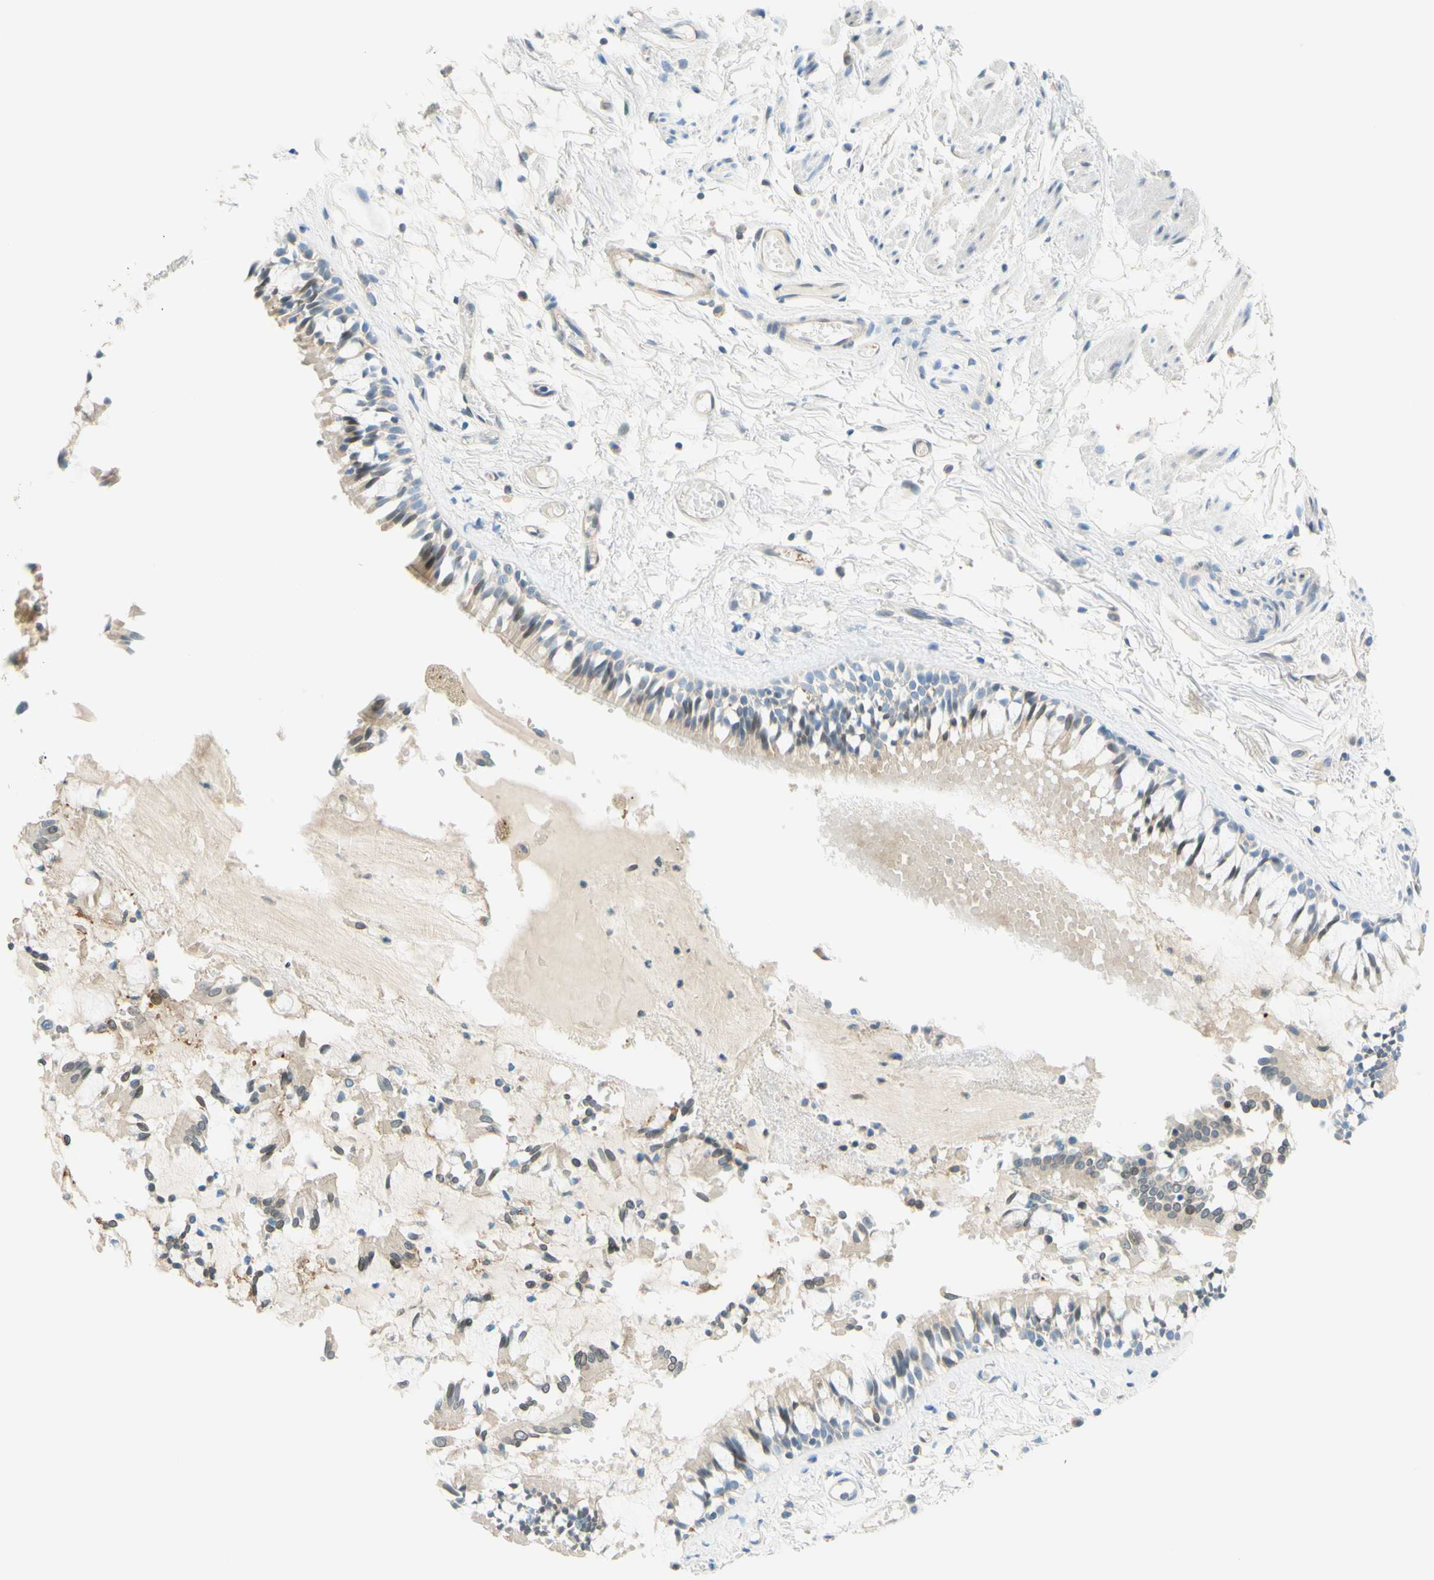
{"staining": {"intensity": "weak", "quantity": "25%-75%", "location": "cytoplasmic/membranous"}, "tissue": "bronchus", "cell_type": "Respiratory epithelial cells", "image_type": "normal", "snomed": [{"axis": "morphology", "description": "Normal tissue, NOS"}, {"axis": "morphology", "description": "Inflammation, NOS"}, {"axis": "topography", "description": "Cartilage tissue"}, {"axis": "topography", "description": "Lung"}], "caption": "Immunohistochemical staining of benign human bronchus reveals 25%-75% levels of weak cytoplasmic/membranous protein positivity in about 25%-75% of respiratory epithelial cells.", "gene": "C2CD2L", "patient": {"sex": "male", "age": 71}}